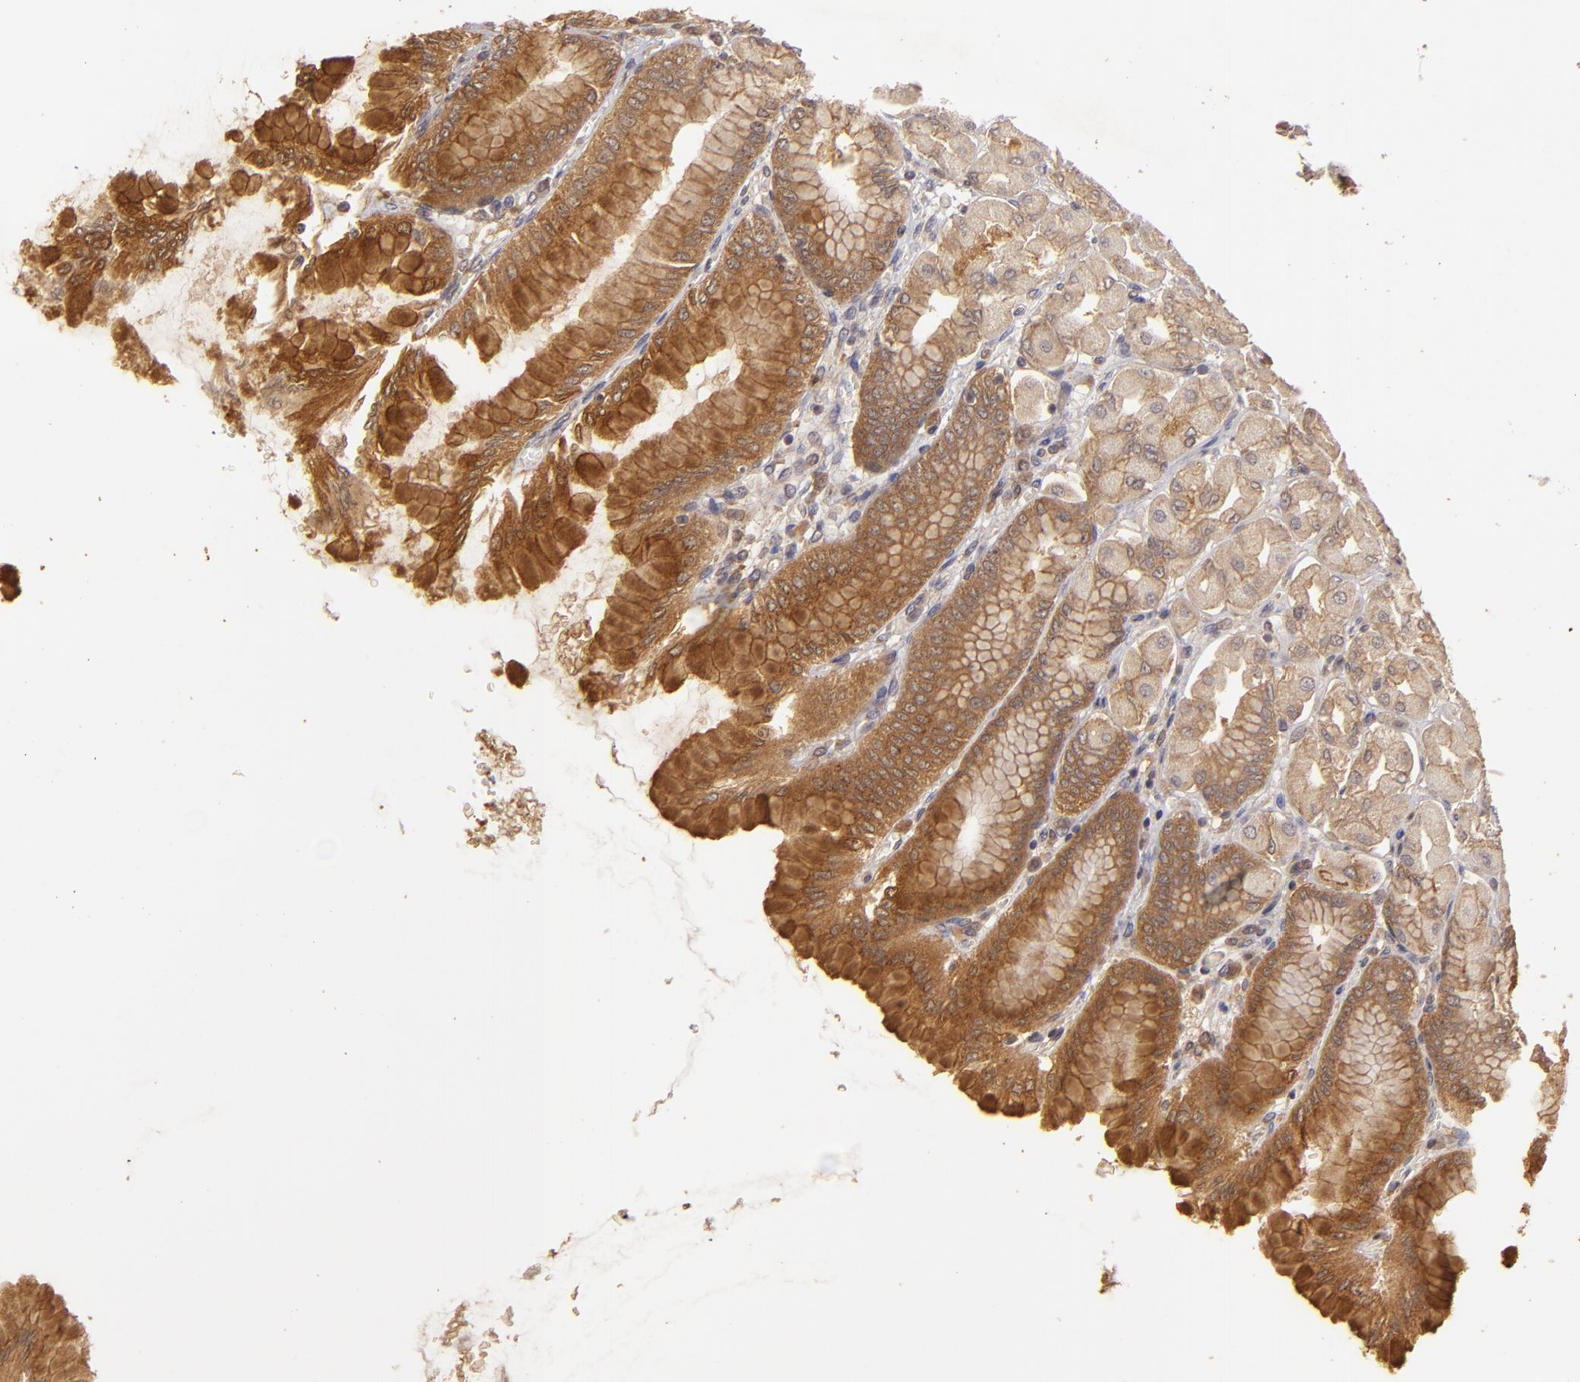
{"staining": {"intensity": "strong", "quantity": ">75%", "location": "cytoplasmic/membranous"}, "tissue": "stomach", "cell_type": "Glandular cells", "image_type": "normal", "snomed": [{"axis": "morphology", "description": "Normal tissue, NOS"}, {"axis": "topography", "description": "Stomach, upper"}], "caption": "High-power microscopy captured an immunohistochemistry photomicrograph of normal stomach, revealing strong cytoplasmic/membranous staining in approximately >75% of glandular cells.", "gene": "PRKCD", "patient": {"sex": "female", "age": 56}}